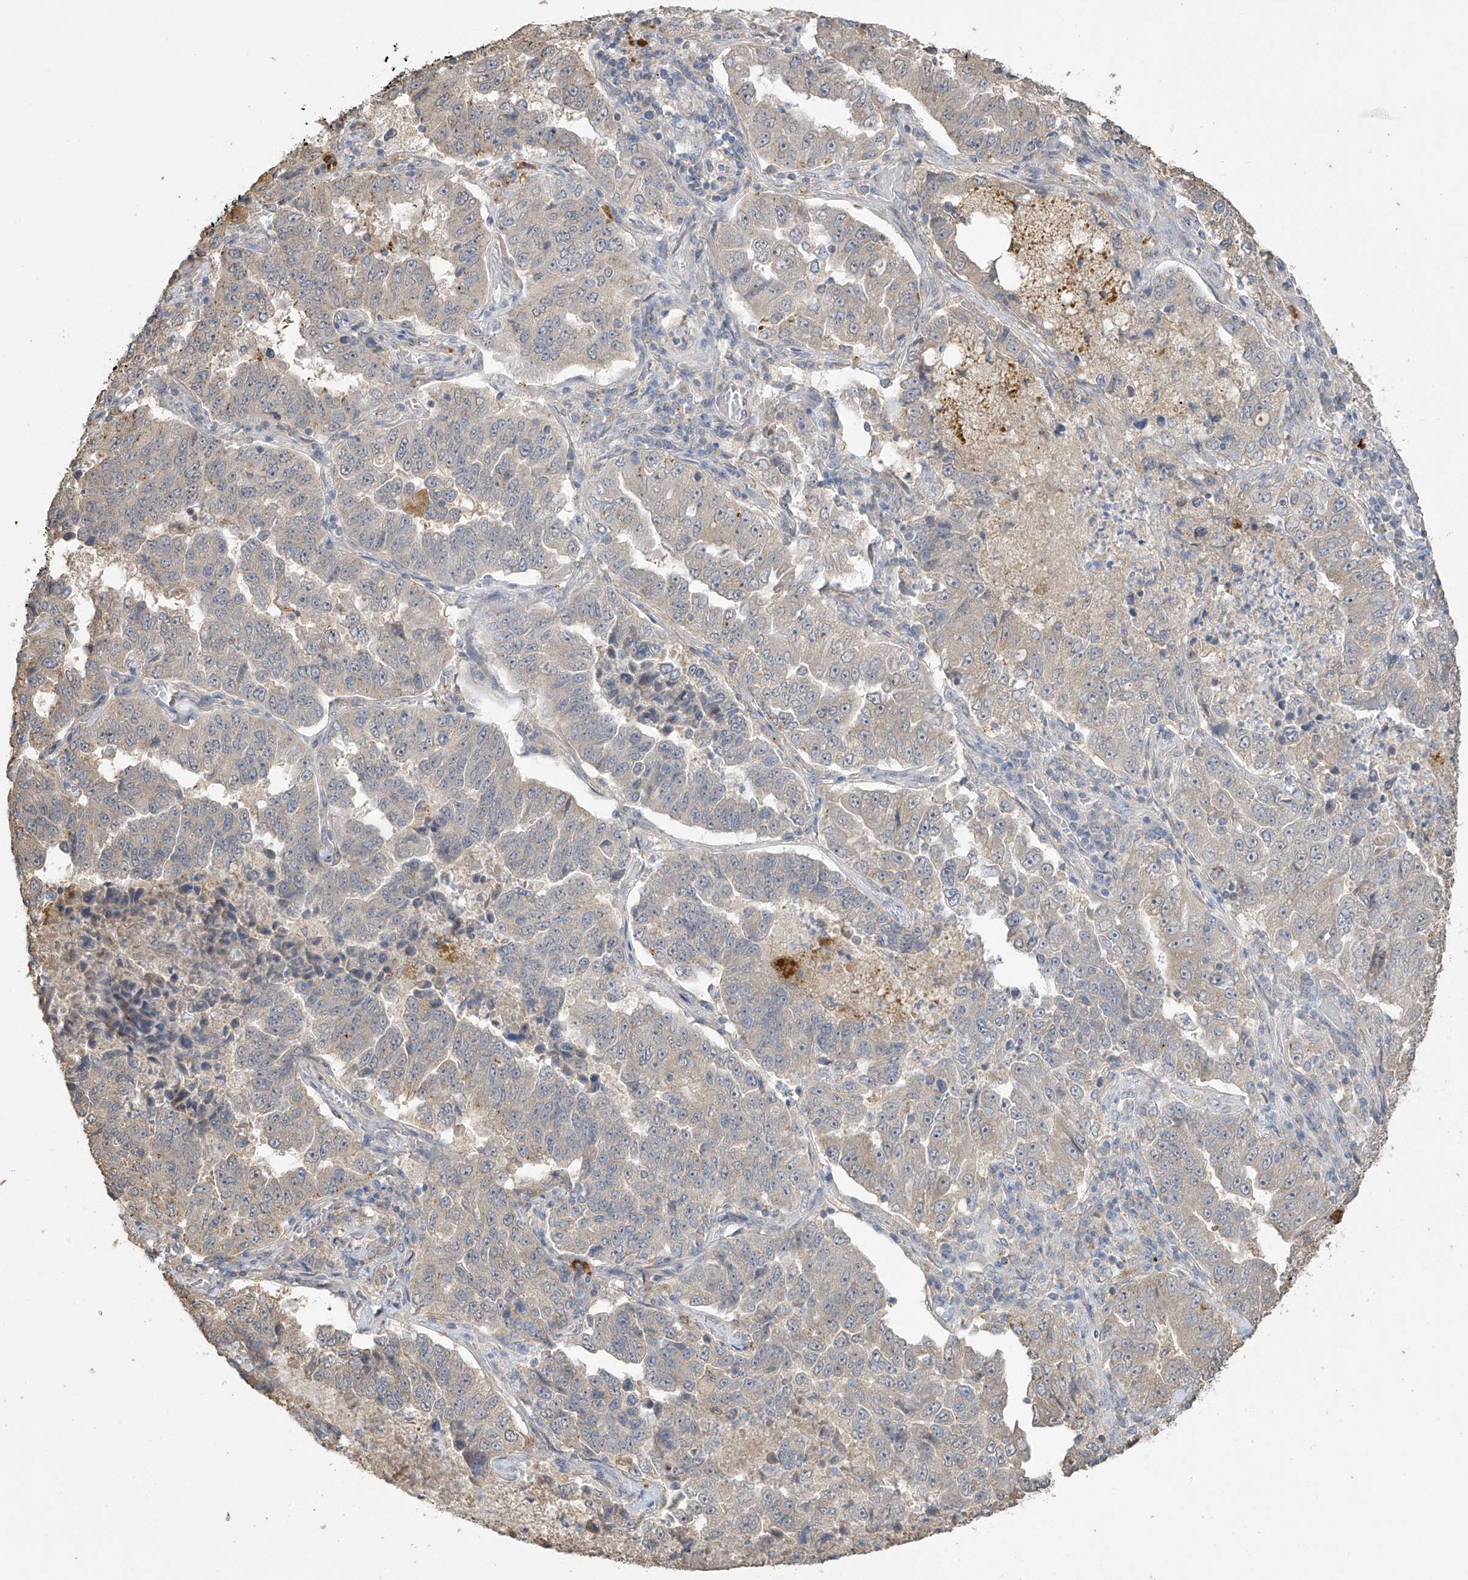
{"staining": {"intensity": "negative", "quantity": "none", "location": "none"}, "tissue": "lung cancer", "cell_type": "Tumor cells", "image_type": "cancer", "snomed": [{"axis": "morphology", "description": "Adenocarcinoma, NOS"}, {"axis": "topography", "description": "Lung"}], "caption": "A photomicrograph of lung cancer (adenocarcinoma) stained for a protein reveals no brown staining in tumor cells. (Stains: DAB immunohistochemistry with hematoxylin counter stain, Microscopy: brightfield microscopy at high magnification).", "gene": "SLFN14", "patient": {"sex": "female", "age": 51}}